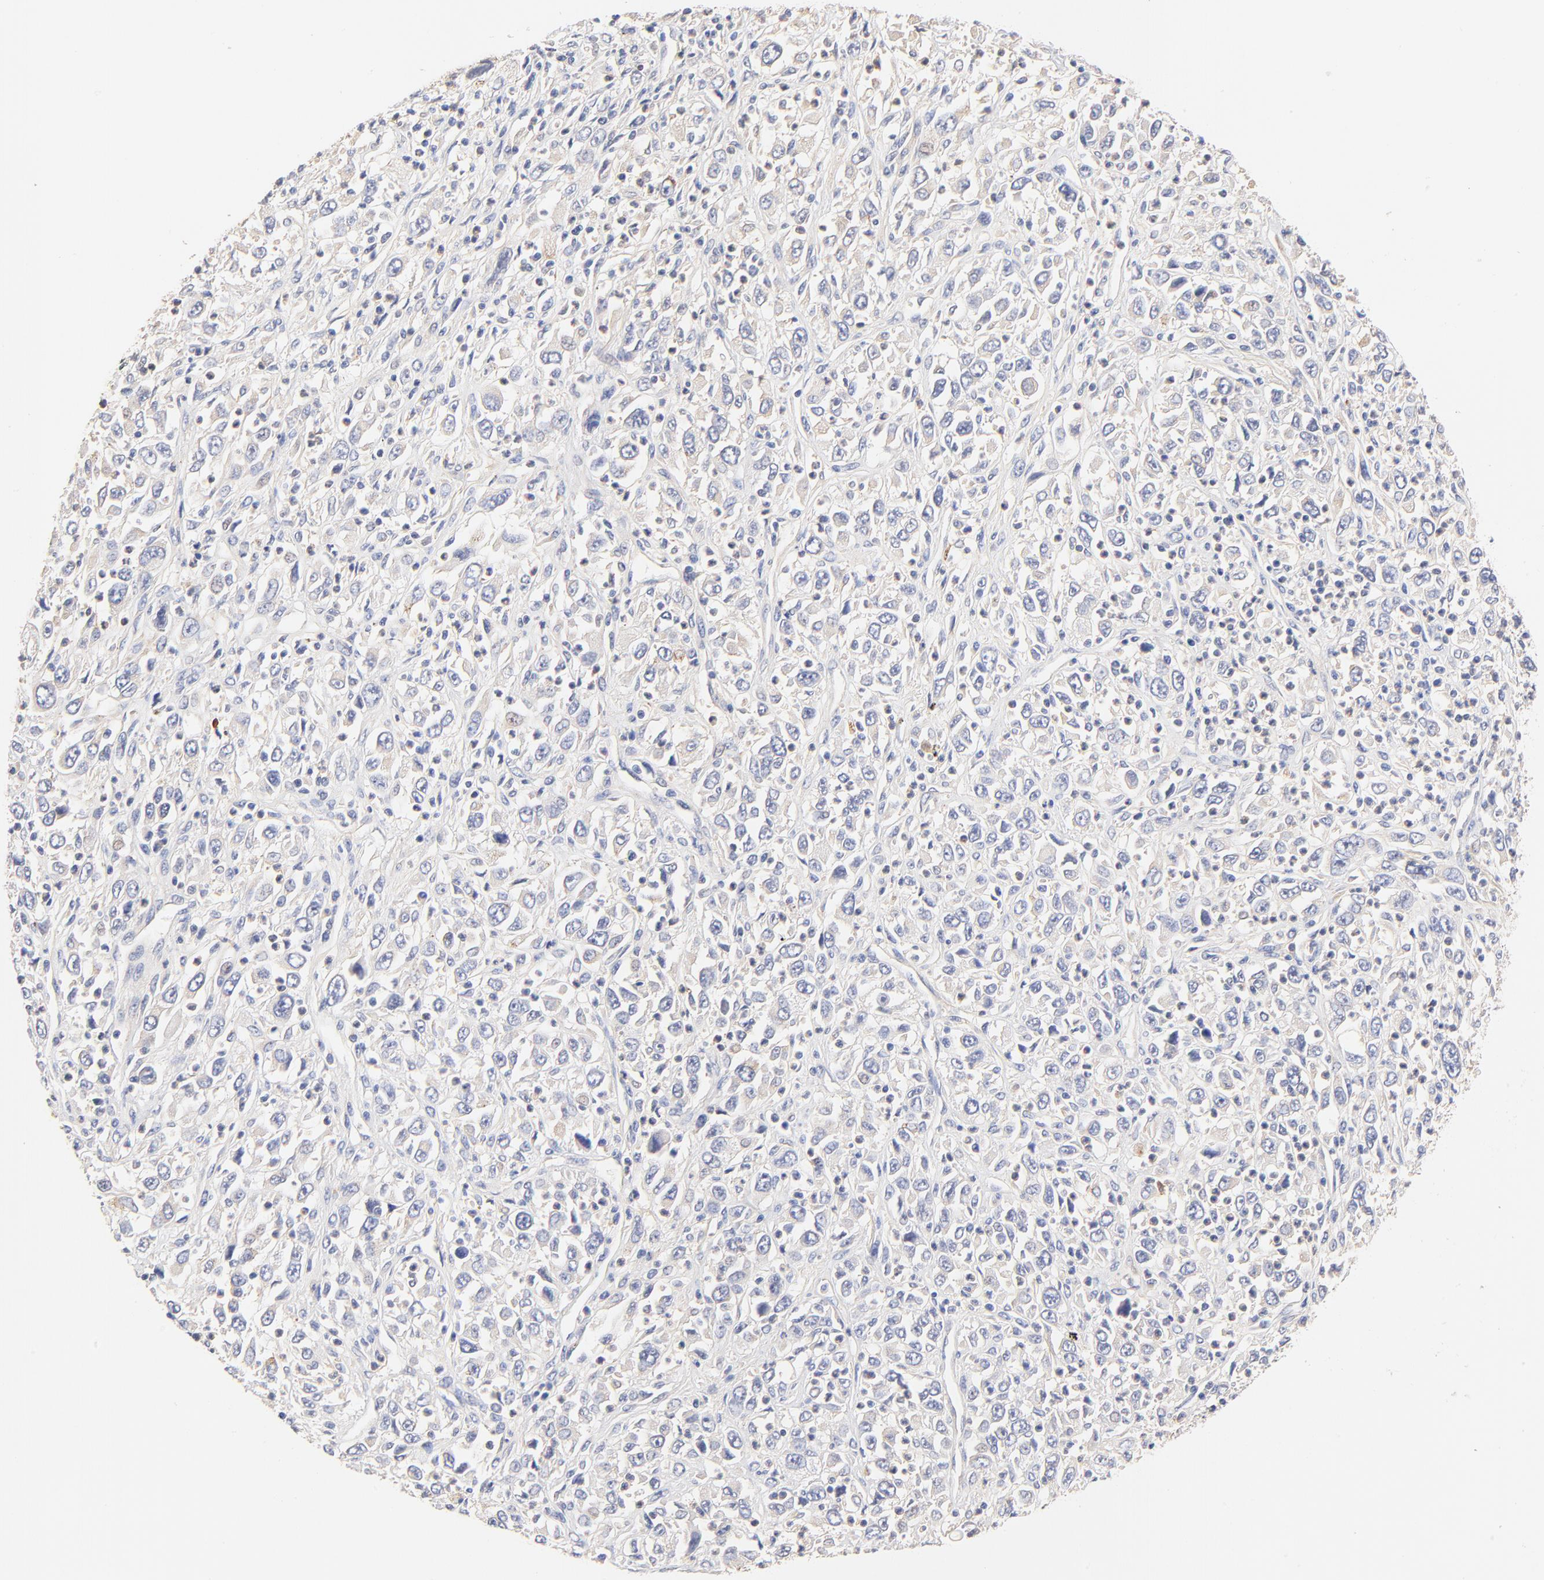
{"staining": {"intensity": "weak", "quantity": "<25%", "location": "cytoplasmic/membranous"}, "tissue": "melanoma", "cell_type": "Tumor cells", "image_type": "cancer", "snomed": [{"axis": "morphology", "description": "Malignant melanoma, Metastatic site"}, {"axis": "topography", "description": "Skin"}], "caption": "Immunohistochemistry (IHC) micrograph of malignant melanoma (metastatic site) stained for a protein (brown), which reveals no expression in tumor cells.", "gene": "PTK7", "patient": {"sex": "female", "age": 56}}